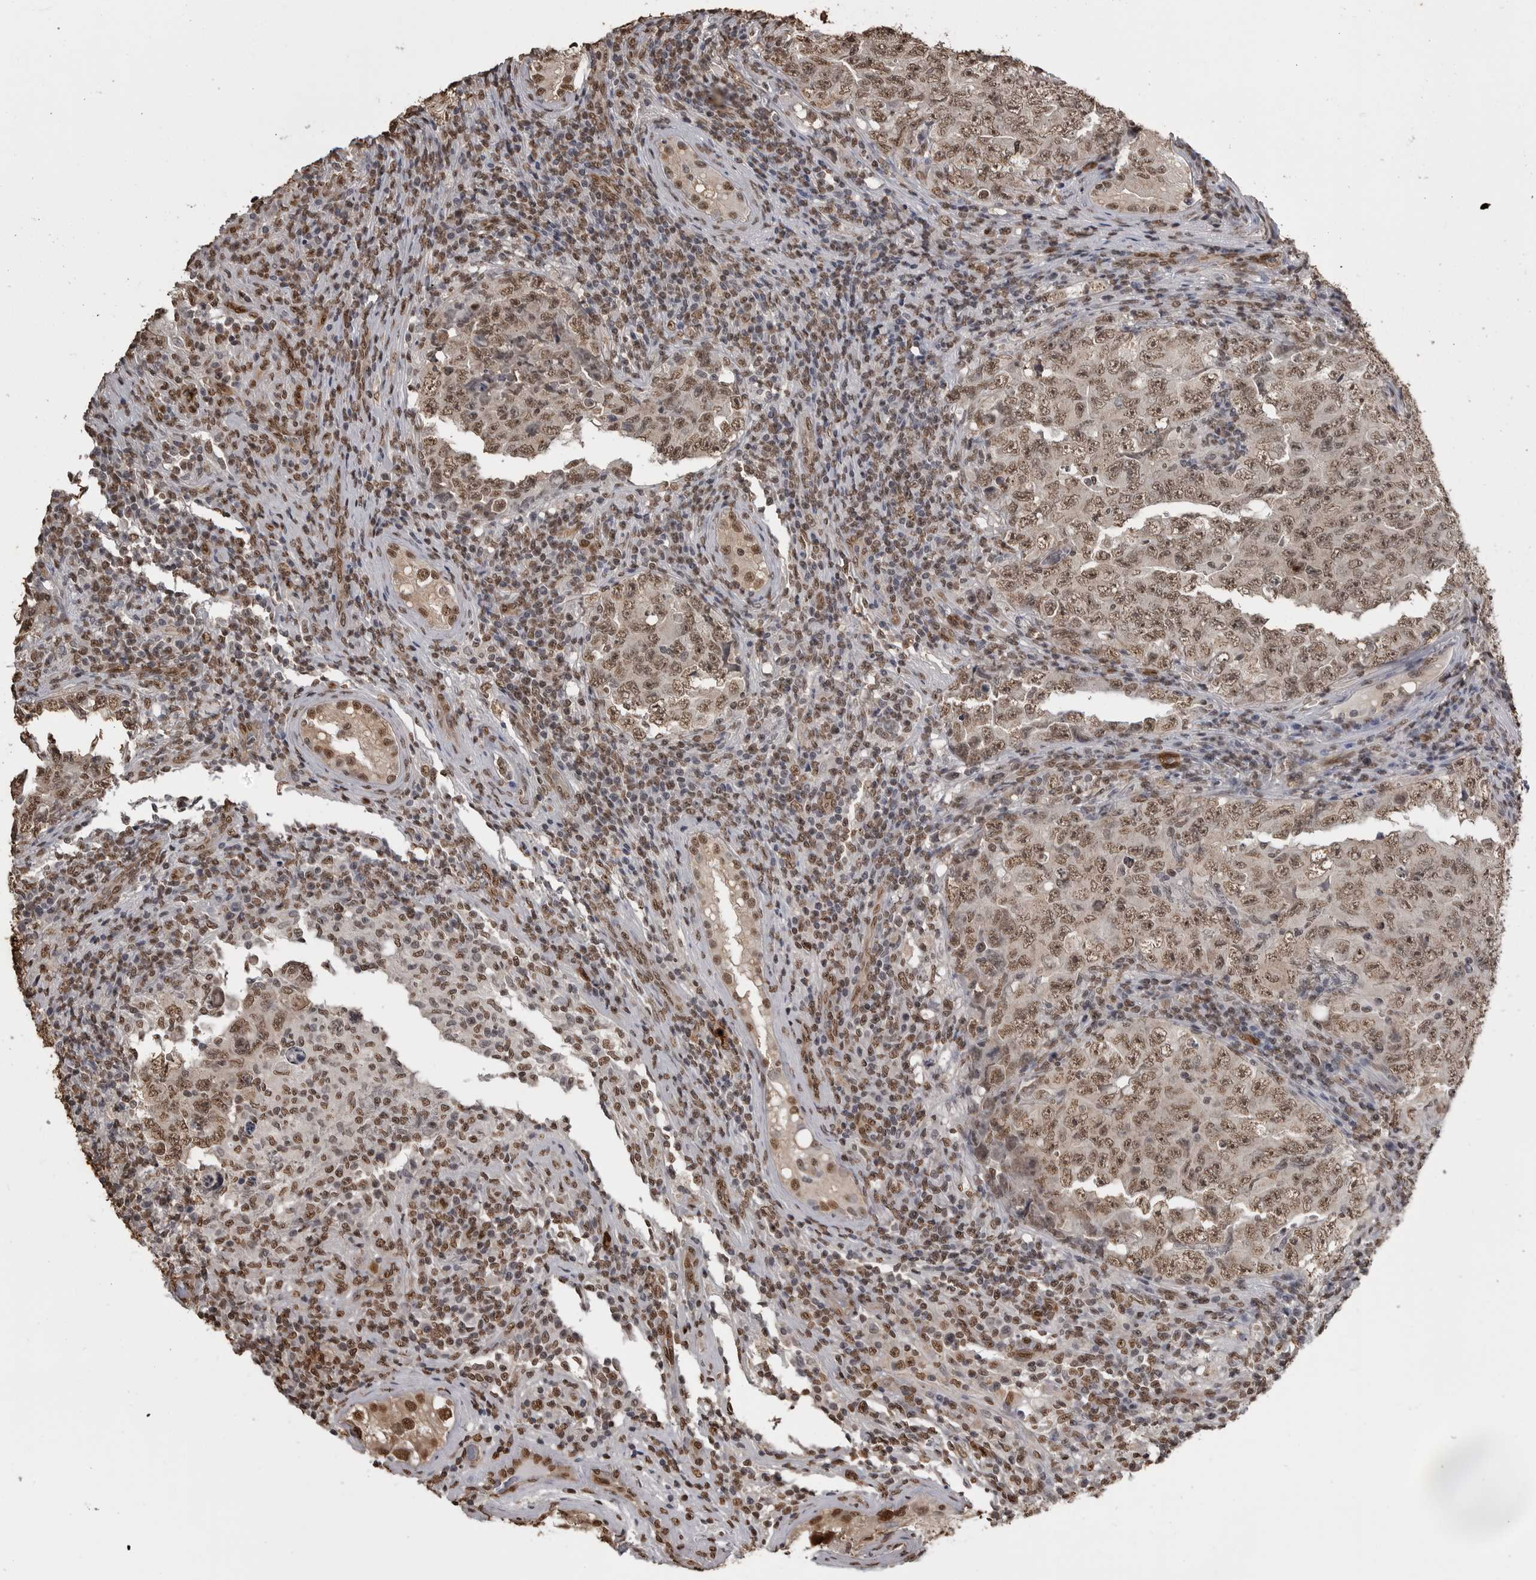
{"staining": {"intensity": "moderate", "quantity": ">75%", "location": "nuclear"}, "tissue": "testis cancer", "cell_type": "Tumor cells", "image_type": "cancer", "snomed": [{"axis": "morphology", "description": "Carcinoma, Embryonal, NOS"}, {"axis": "topography", "description": "Testis"}], "caption": "Immunohistochemistry staining of testis embryonal carcinoma, which shows medium levels of moderate nuclear expression in approximately >75% of tumor cells indicating moderate nuclear protein expression. The staining was performed using DAB (brown) for protein detection and nuclei were counterstained in hematoxylin (blue).", "gene": "SMAD2", "patient": {"sex": "male", "age": 26}}